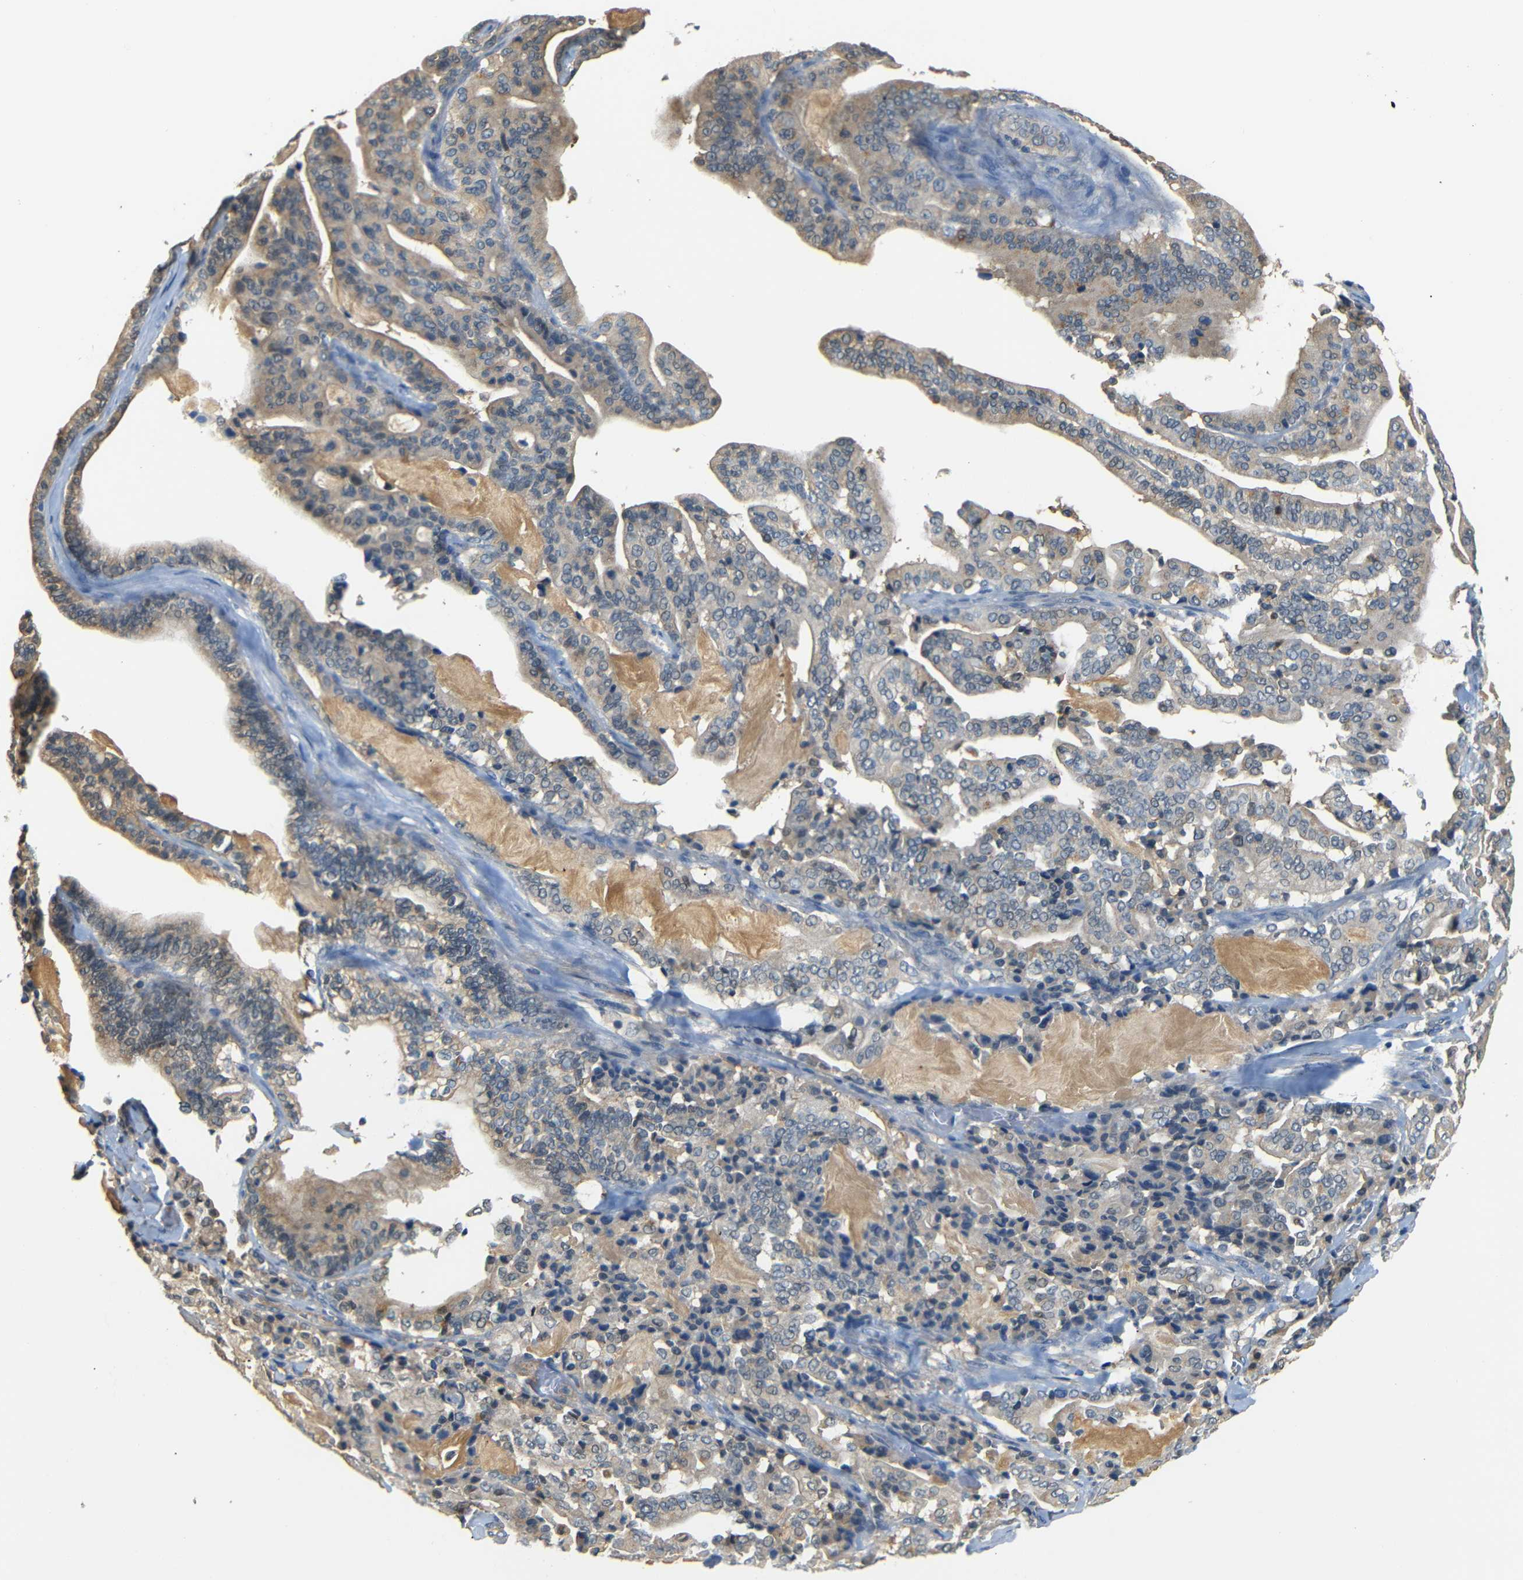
{"staining": {"intensity": "weak", "quantity": ">75%", "location": "cytoplasmic/membranous"}, "tissue": "pancreatic cancer", "cell_type": "Tumor cells", "image_type": "cancer", "snomed": [{"axis": "morphology", "description": "Adenocarcinoma, NOS"}, {"axis": "topography", "description": "Pancreas"}], "caption": "Pancreatic adenocarcinoma stained with DAB IHC exhibits low levels of weak cytoplasmic/membranous positivity in about >75% of tumor cells.", "gene": "SFN", "patient": {"sex": "male", "age": 63}}